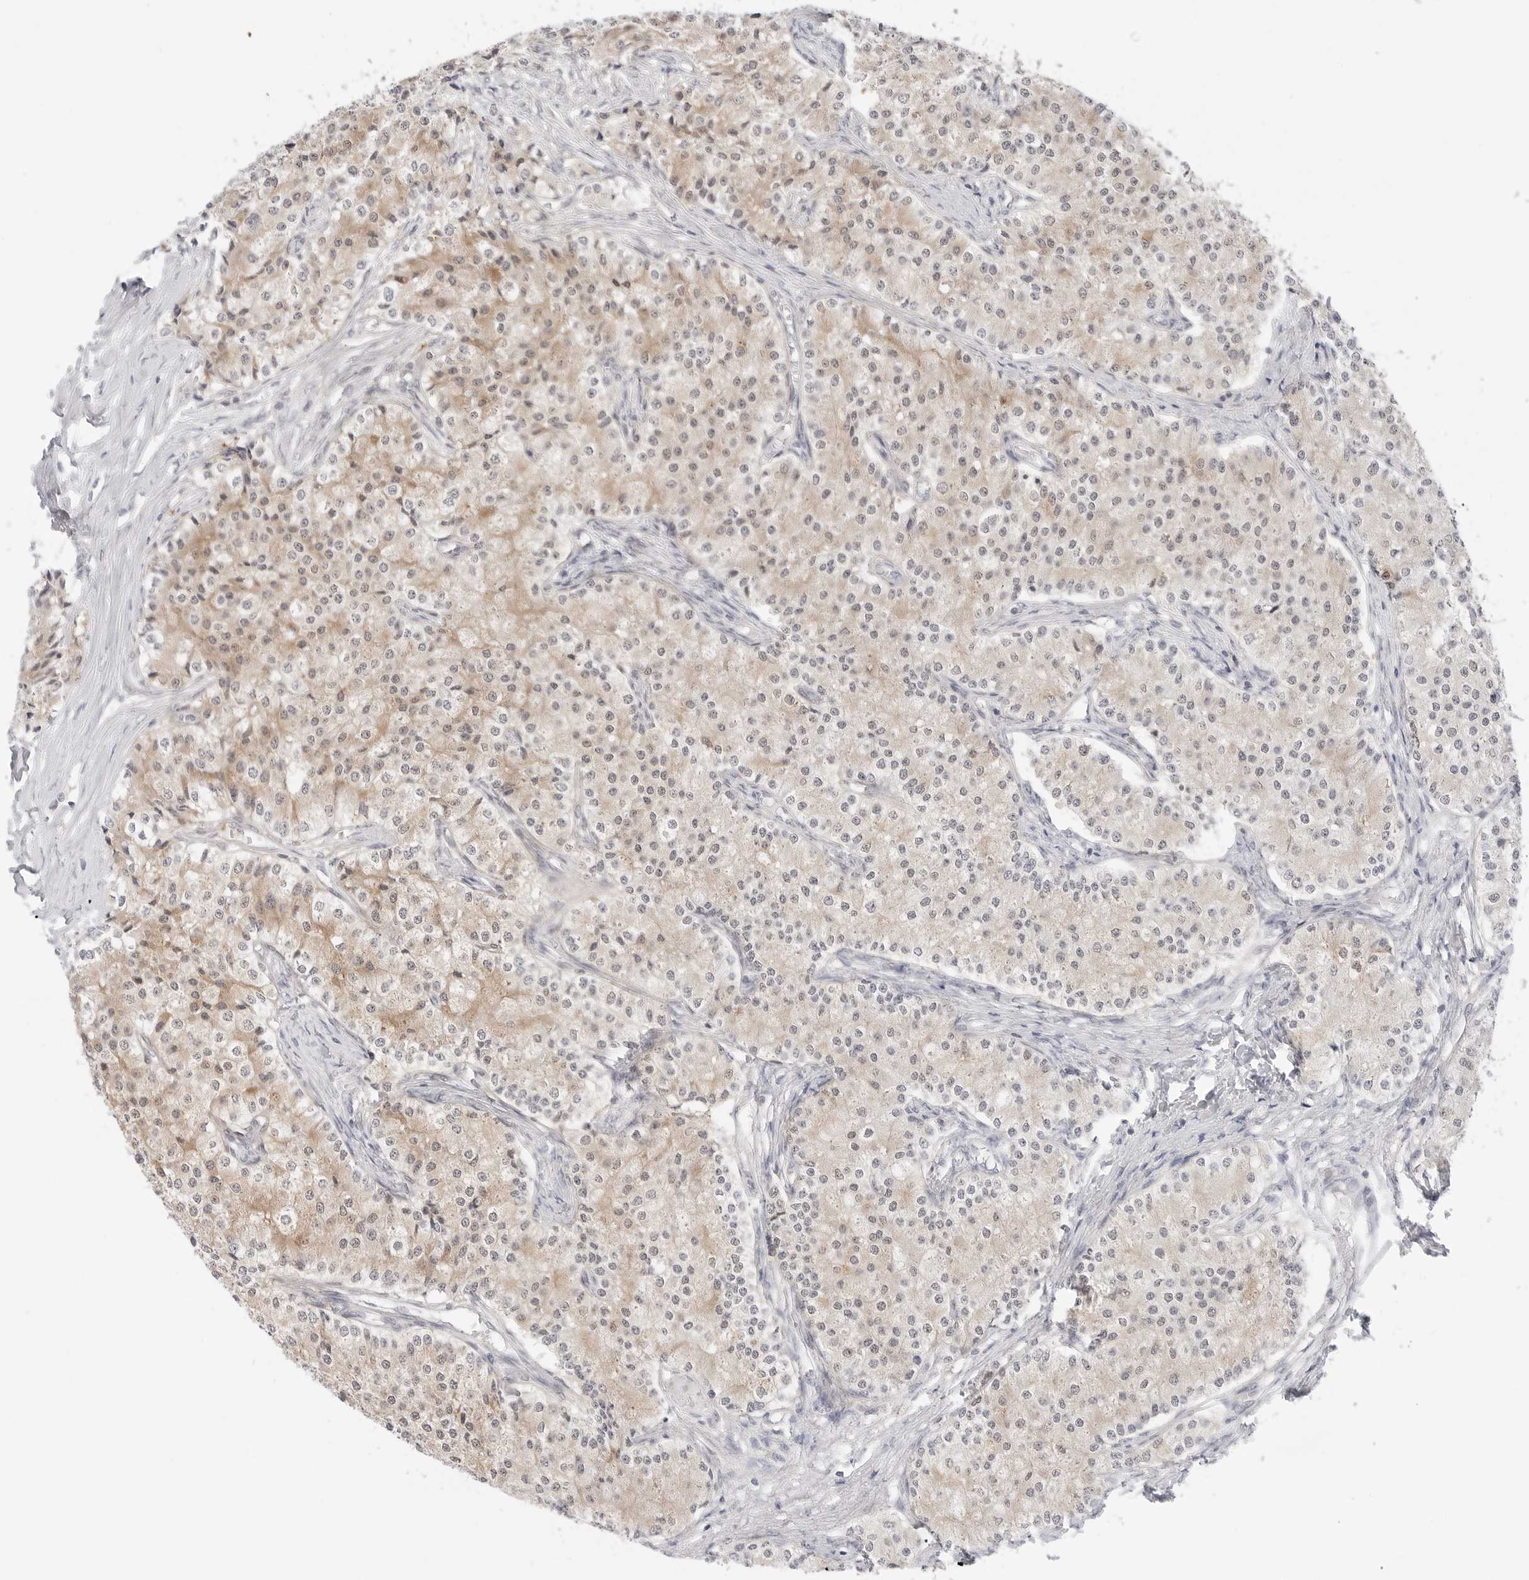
{"staining": {"intensity": "moderate", "quantity": "25%-75%", "location": "cytoplasmic/membranous"}, "tissue": "carcinoid", "cell_type": "Tumor cells", "image_type": "cancer", "snomed": [{"axis": "morphology", "description": "Carcinoid, malignant, NOS"}, {"axis": "topography", "description": "Colon"}], "caption": "About 25%-75% of tumor cells in carcinoid demonstrate moderate cytoplasmic/membranous protein positivity as visualized by brown immunohistochemical staining.", "gene": "NUDC", "patient": {"sex": "female", "age": 52}}